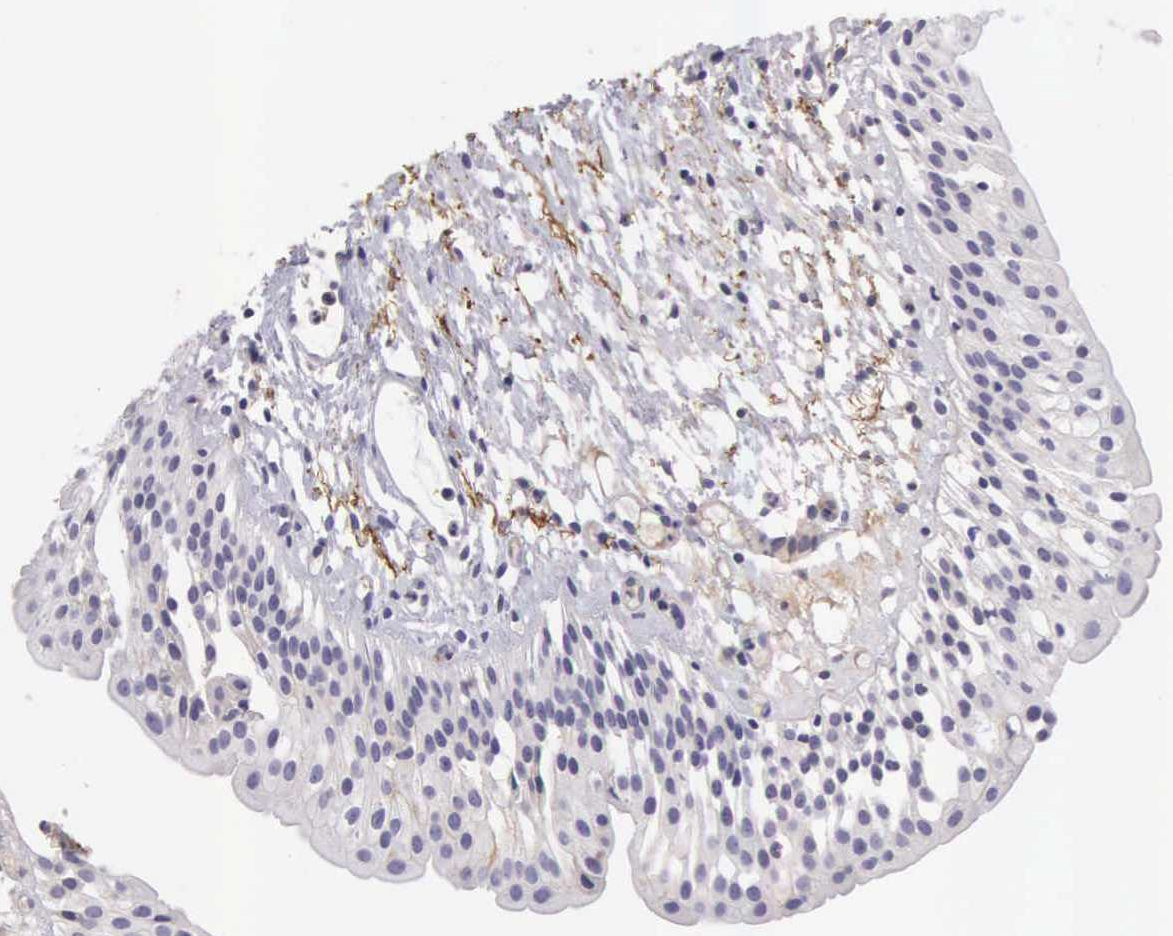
{"staining": {"intensity": "negative", "quantity": "none", "location": "none"}, "tissue": "urinary bladder", "cell_type": "Urothelial cells", "image_type": "normal", "snomed": [{"axis": "morphology", "description": "Normal tissue, NOS"}, {"axis": "topography", "description": "Urinary bladder"}], "caption": "An image of human urinary bladder is negative for staining in urothelial cells. (DAB immunohistochemistry visualized using brightfield microscopy, high magnification).", "gene": "CLU", "patient": {"sex": "male", "age": 48}}